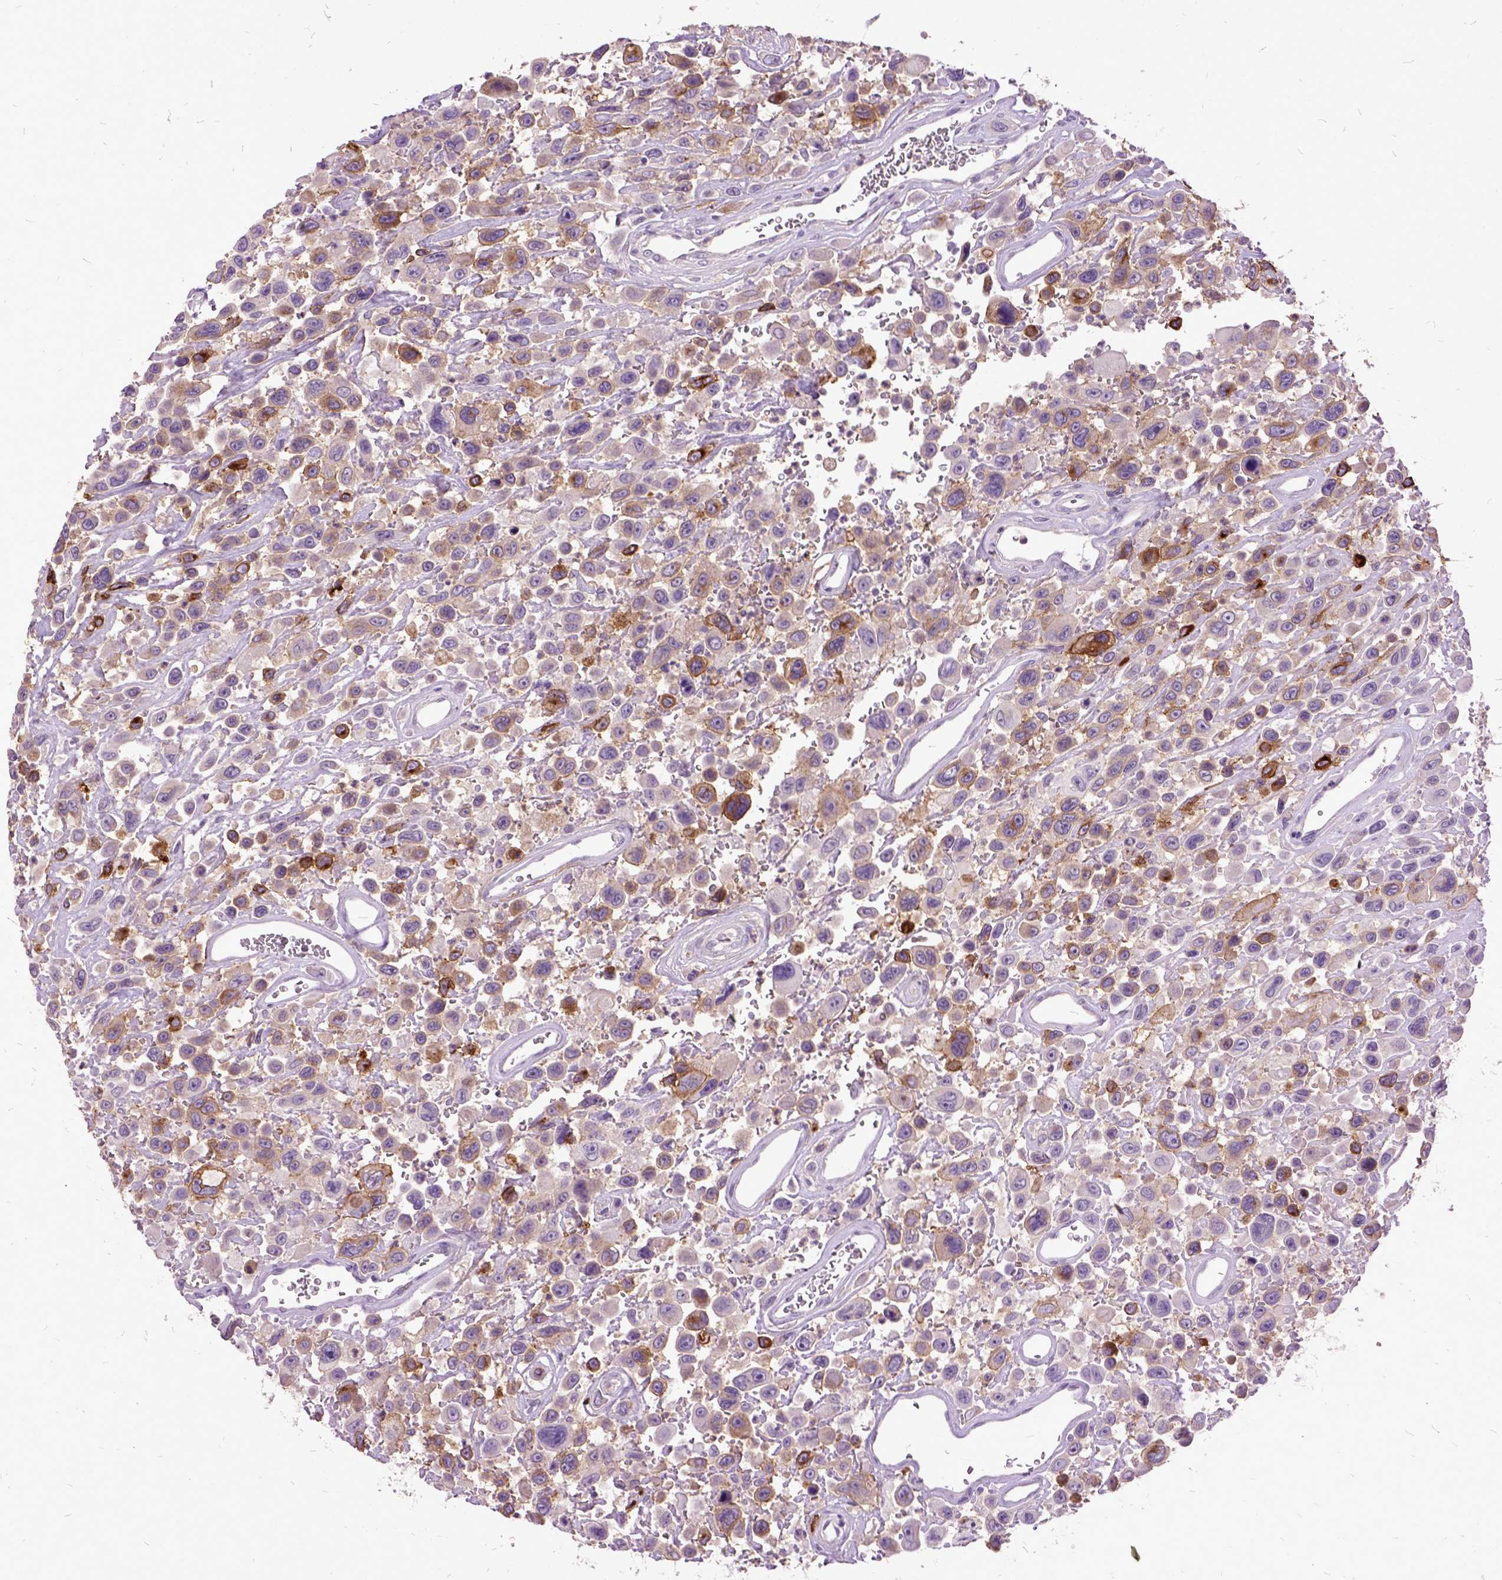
{"staining": {"intensity": "negative", "quantity": "none", "location": "none"}, "tissue": "urothelial cancer", "cell_type": "Tumor cells", "image_type": "cancer", "snomed": [{"axis": "morphology", "description": "Urothelial carcinoma, High grade"}, {"axis": "topography", "description": "Urinary bladder"}], "caption": "Protein analysis of urothelial cancer demonstrates no significant expression in tumor cells.", "gene": "MME", "patient": {"sex": "male", "age": 53}}